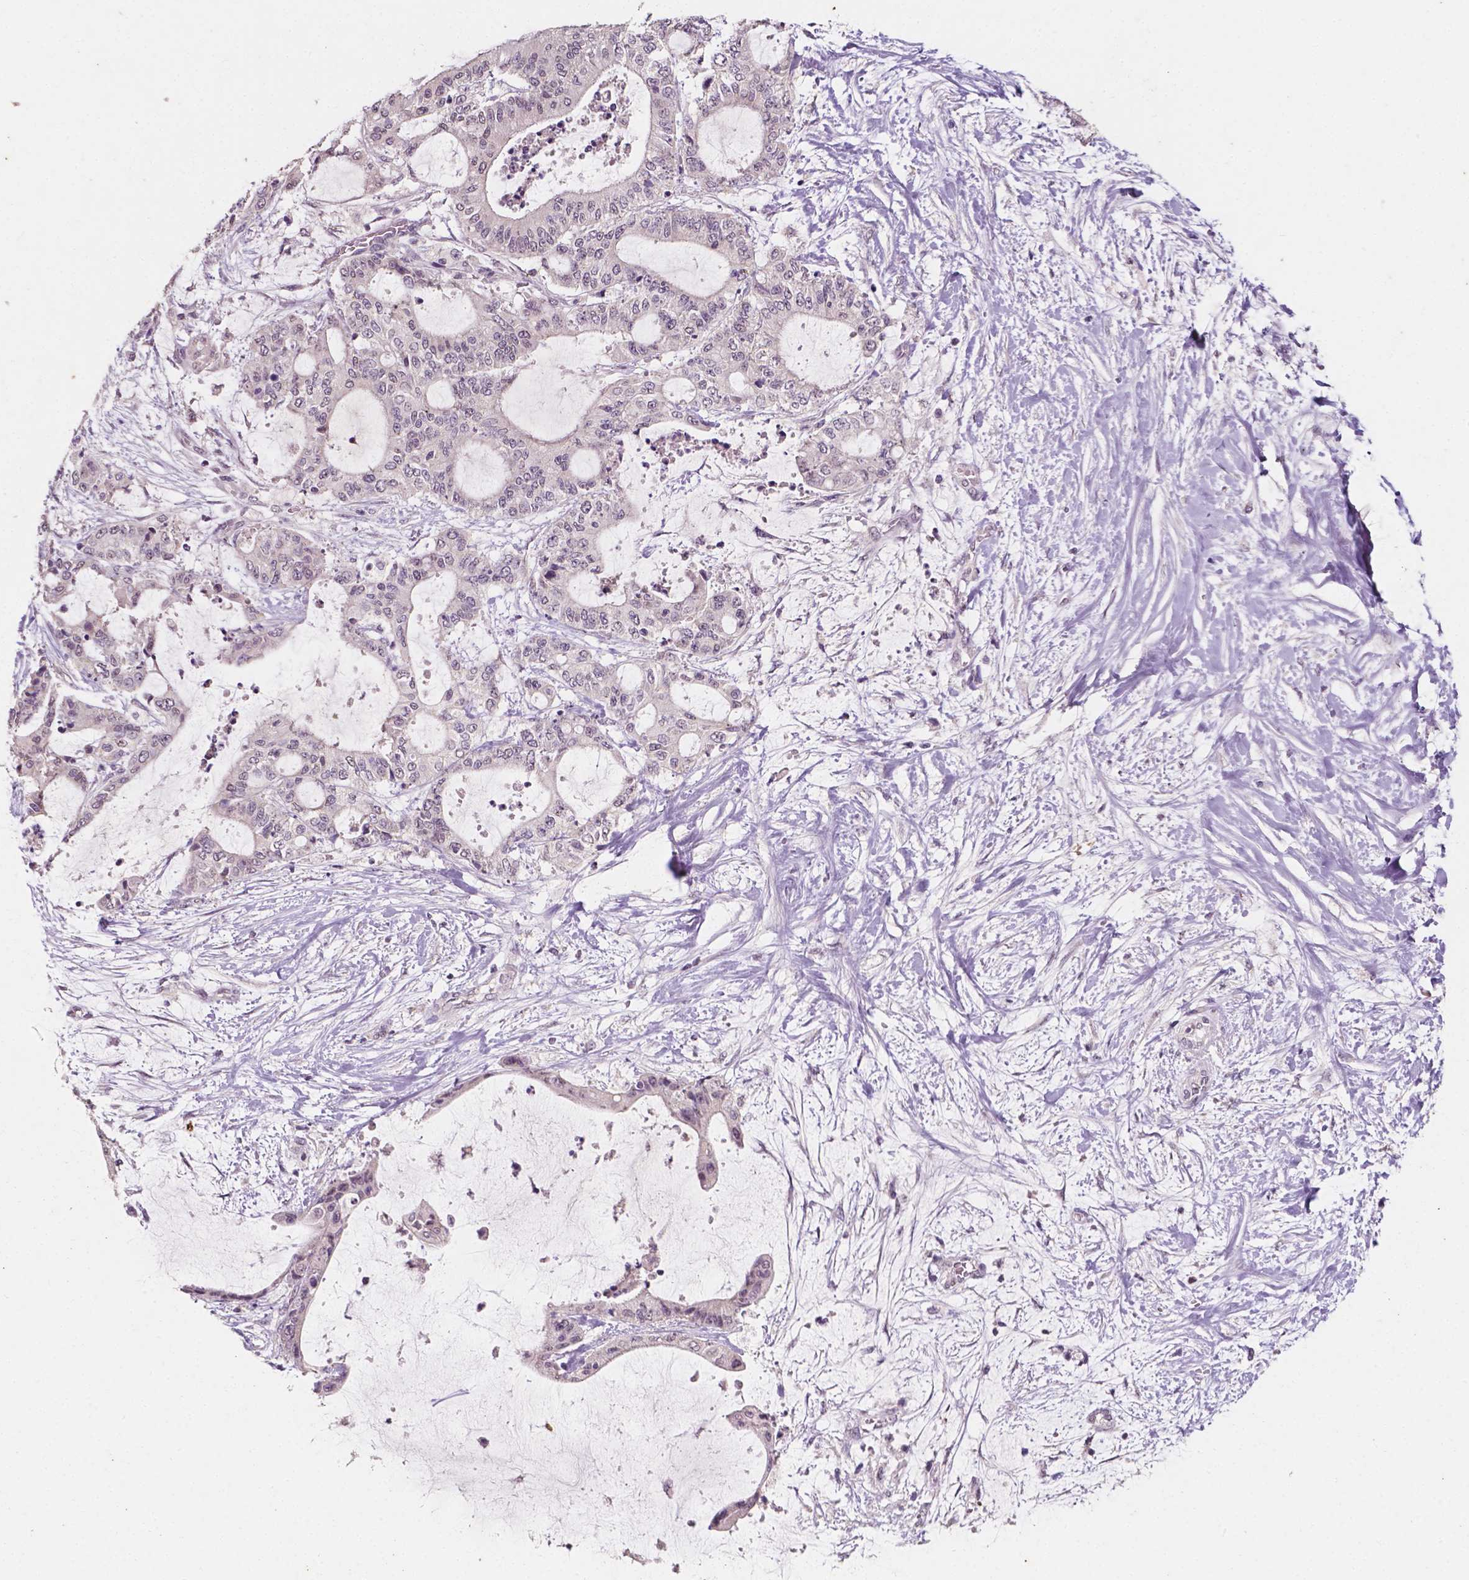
{"staining": {"intensity": "negative", "quantity": "none", "location": "none"}, "tissue": "liver cancer", "cell_type": "Tumor cells", "image_type": "cancer", "snomed": [{"axis": "morphology", "description": "Cholangiocarcinoma"}, {"axis": "topography", "description": "Liver"}], "caption": "Tumor cells show no significant protein staining in liver cholangiocarcinoma. The staining was performed using DAB to visualize the protein expression in brown, while the nuclei were stained in blue with hematoxylin (Magnification: 20x).", "gene": "TAL1", "patient": {"sex": "female", "age": 73}}